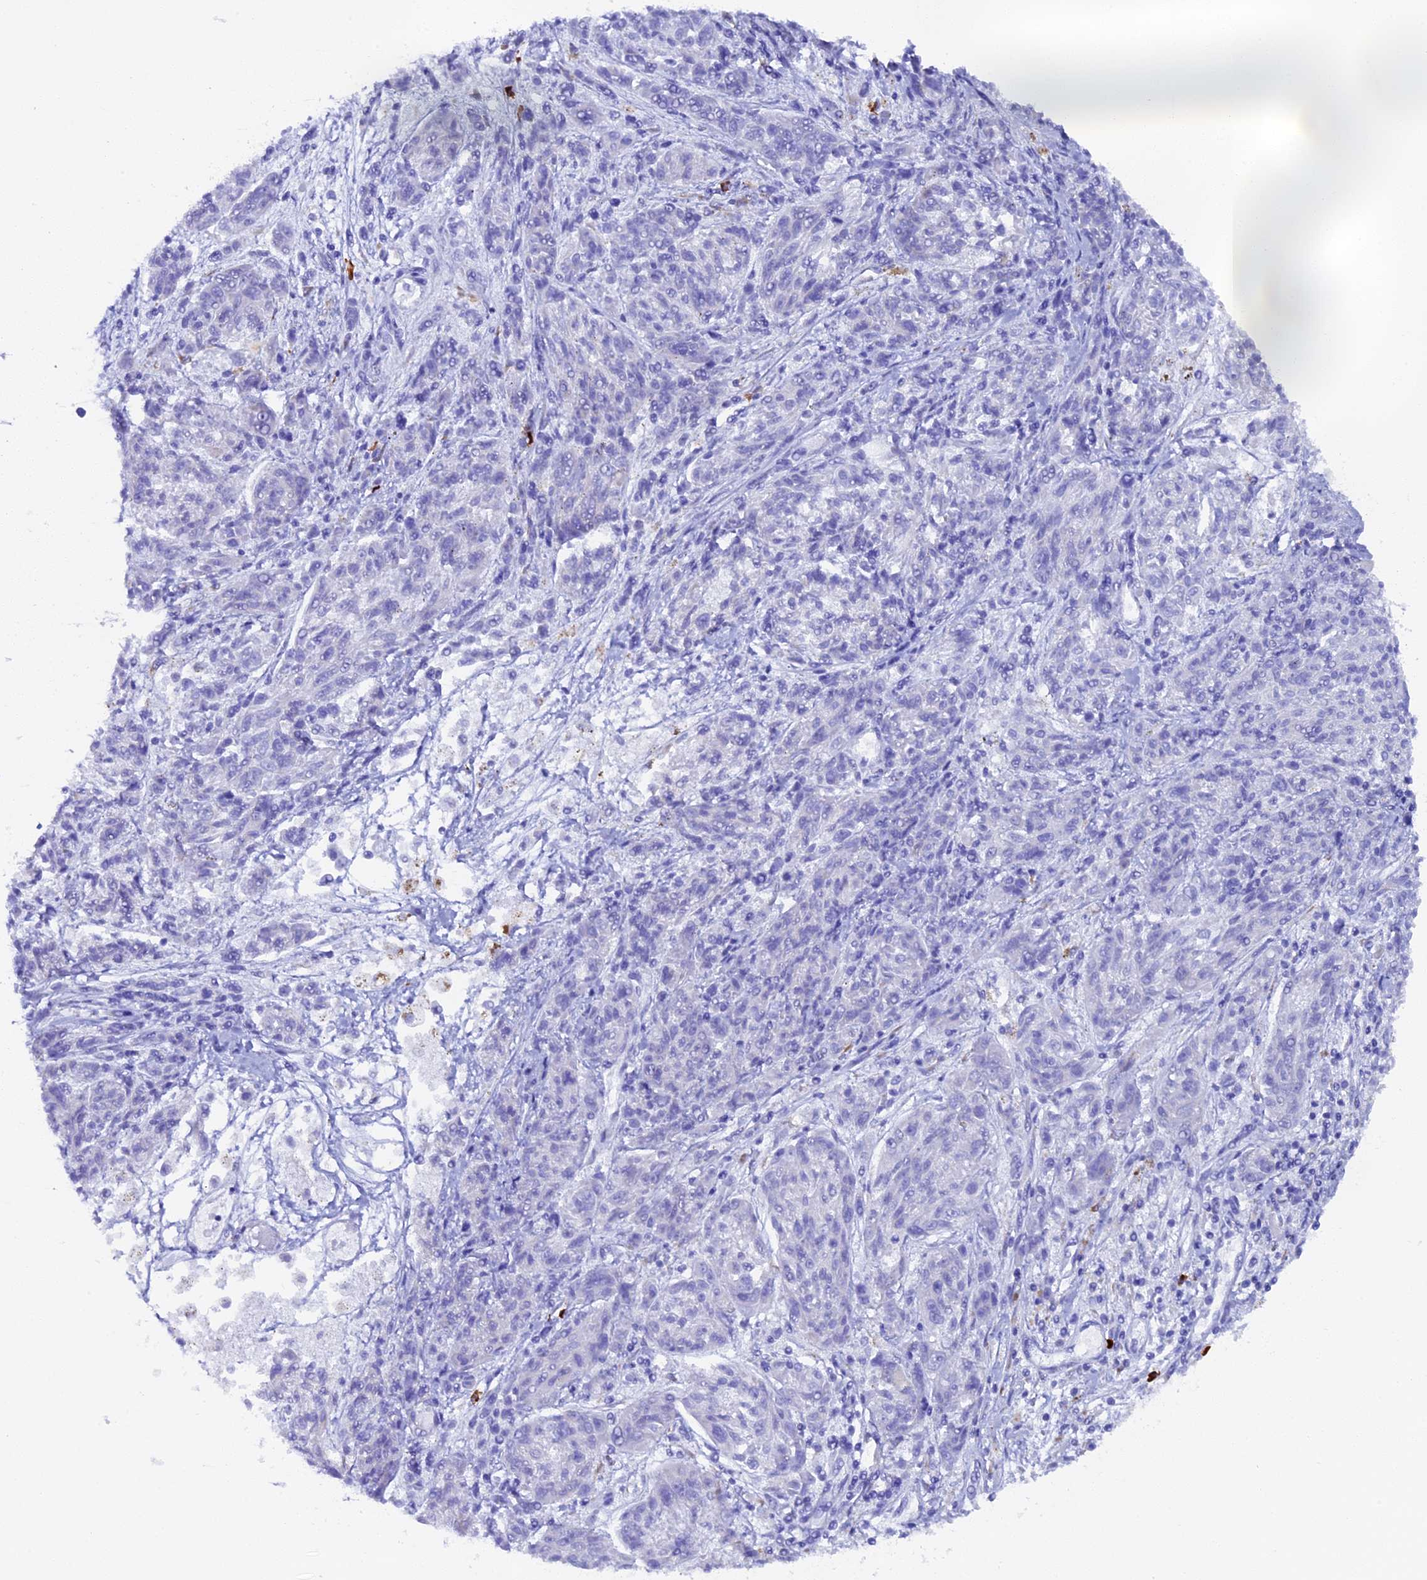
{"staining": {"intensity": "negative", "quantity": "none", "location": "none"}, "tissue": "melanoma", "cell_type": "Tumor cells", "image_type": "cancer", "snomed": [{"axis": "morphology", "description": "Malignant melanoma, NOS"}, {"axis": "topography", "description": "Skin"}], "caption": "Tumor cells show no significant protein positivity in malignant melanoma.", "gene": "FKBP11", "patient": {"sex": "male", "age": 53}}